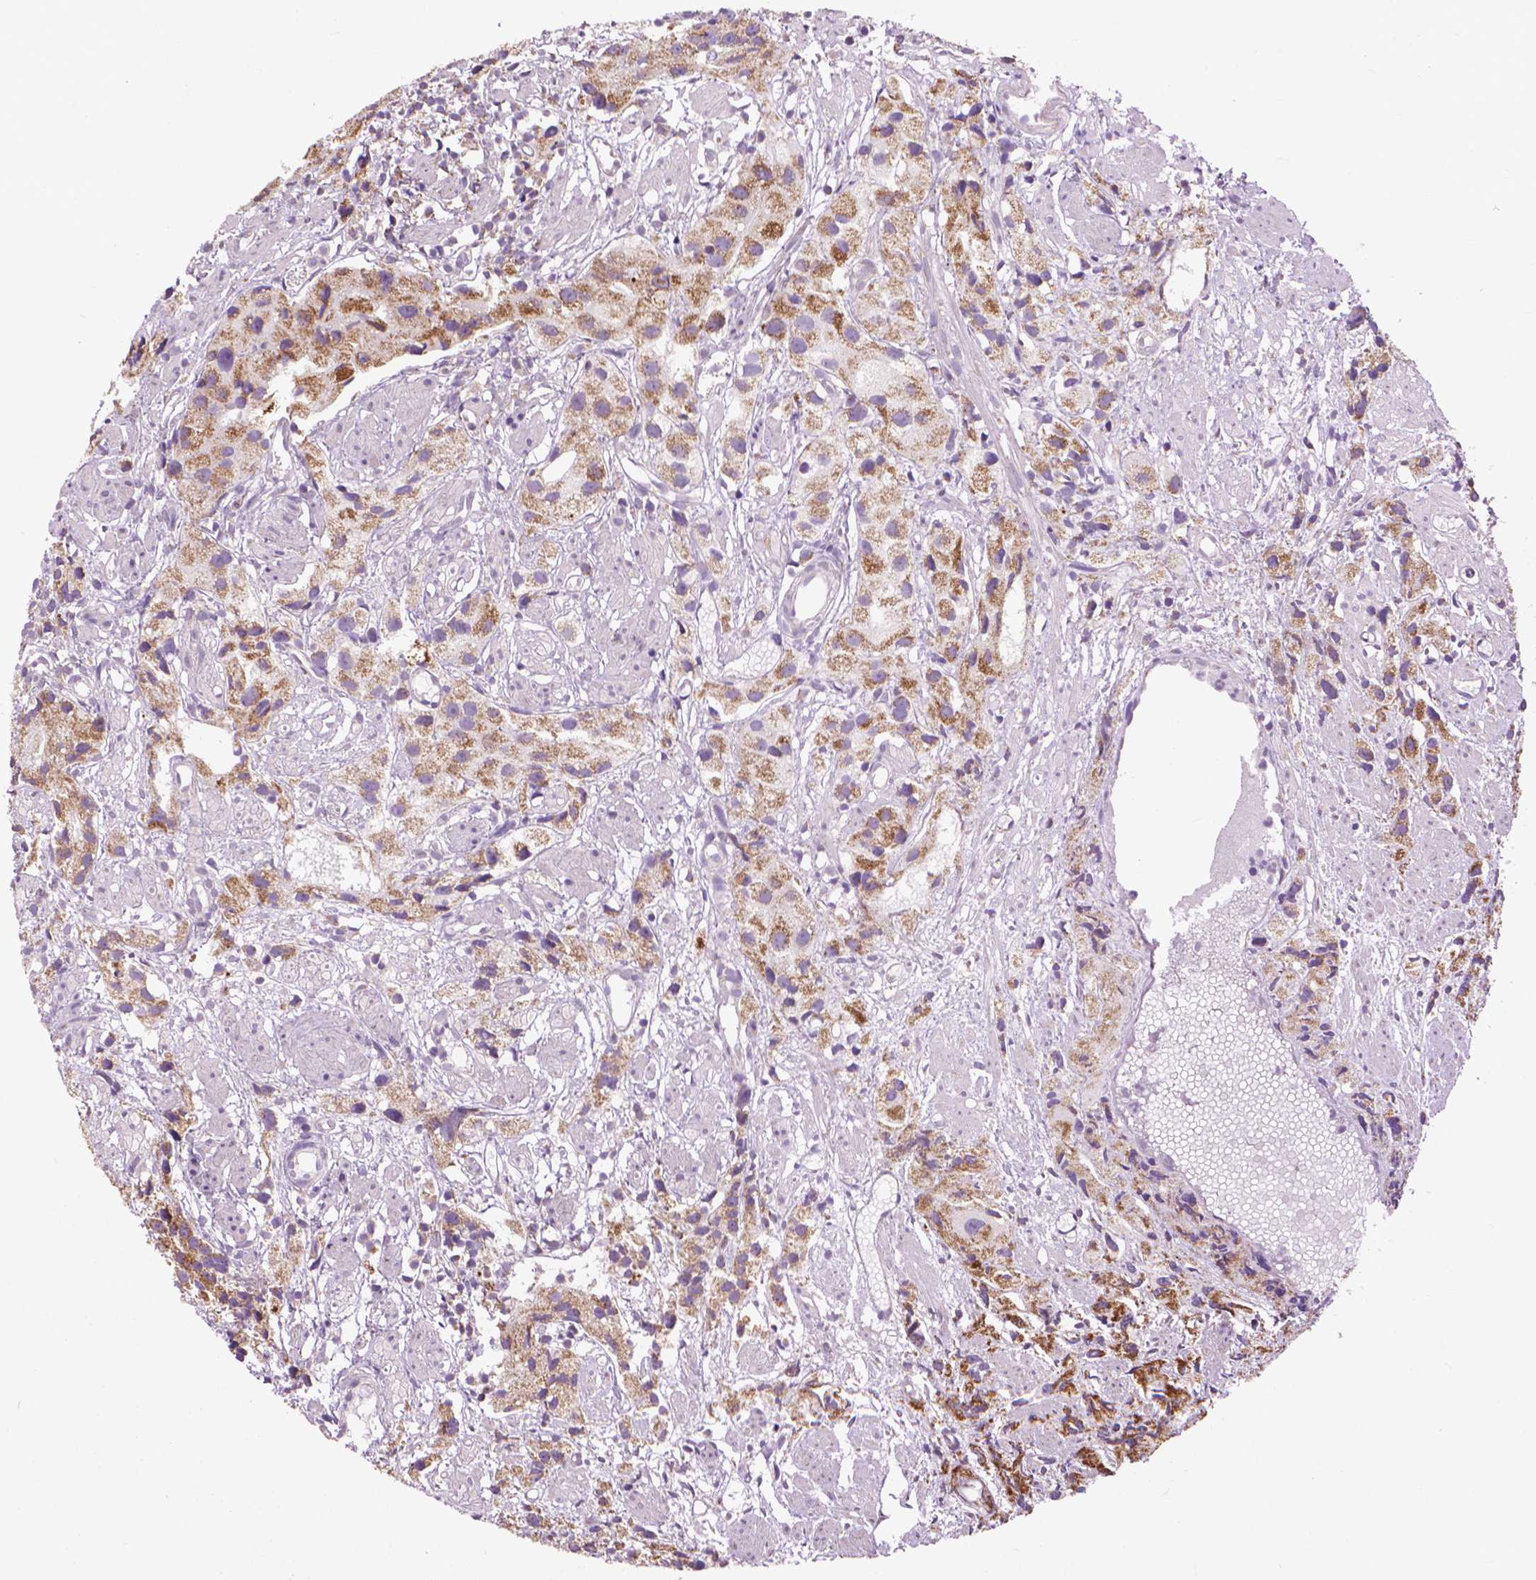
{"staining": {"intensity": "moderate", "quantity": ">75%", "location": "cytoplasmic/membranous"}, "tissue": "prostate cancer", "cell_type": "Tumor cells", "image_type": "cancer", "snomed": [{"axis": "morphology", "description": "Adenocarcinoma, High grade"}, {"axis": "topography", "description": "Prostate"}], "caption": "Human prostate adenocarcinoma (high-grade) stained for a protein (brown) shows moderate cytoplasmic/membranous positive expression in about >75% of tumor cells.", "gene": "VDAC1", "patient": {"sex": "male", "age": 68}}